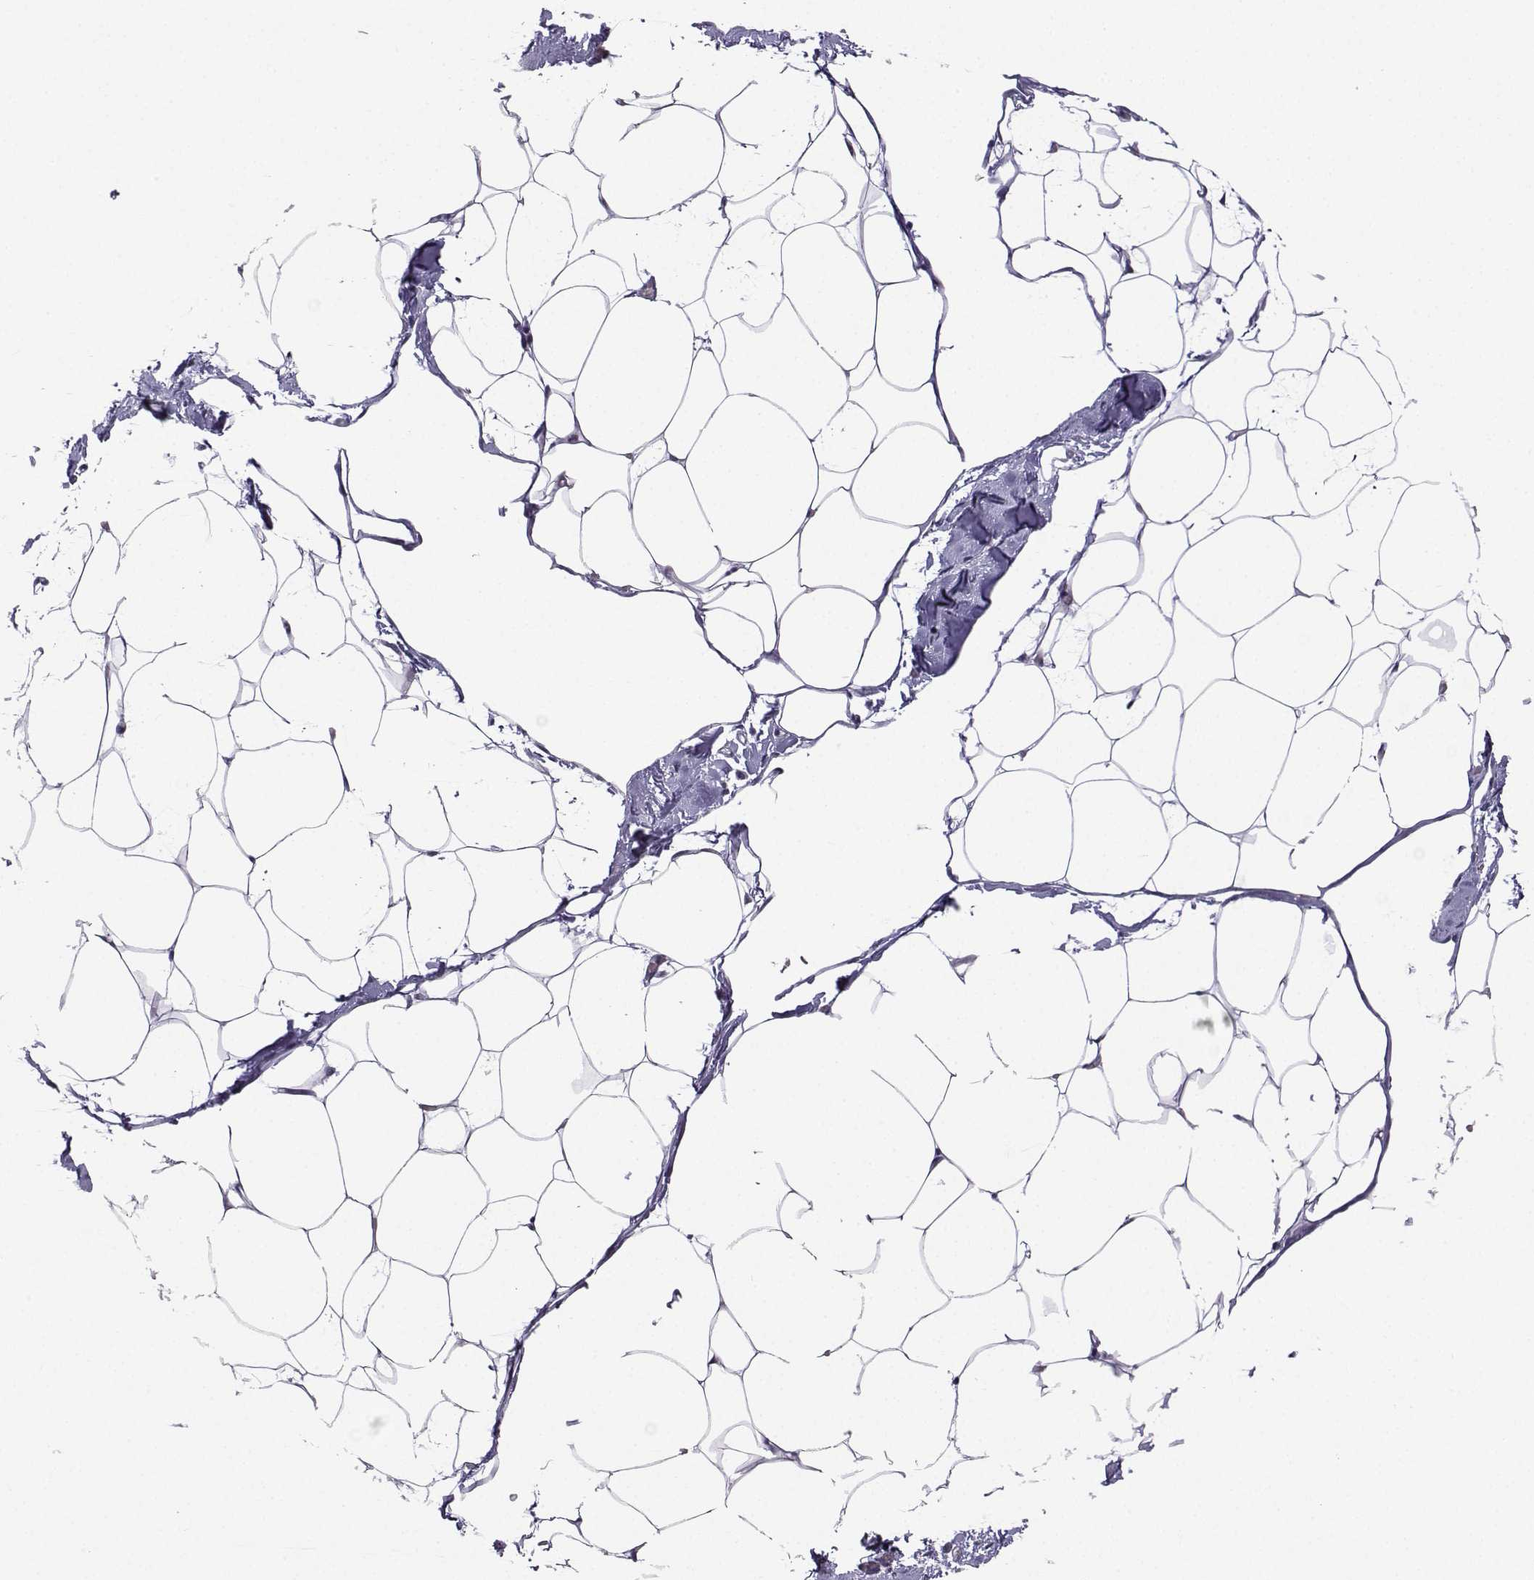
{"staining": {"intensity": "negative", "quantity": "none", "location": "none"}, "tissue": "adipose tissue", "cell_type": "Adipocytes", "image_type": "normal", "snomed": [{"axis": "morphology", "description": "Normal tissue, NOS"}, {"axis": "topography", "description": "Adipose tissue"}], "caption": "Adipose tissue was stained to show a protein in brown. There is no significant staining in adipocytes. (DAB (3,3'-diaminobenzidine) immunohistochemistry (IHC) visualized using brightfield microscopy, high magnification).", "gene": "FGF3", "patient": {"sex": "male", "age": 57}}